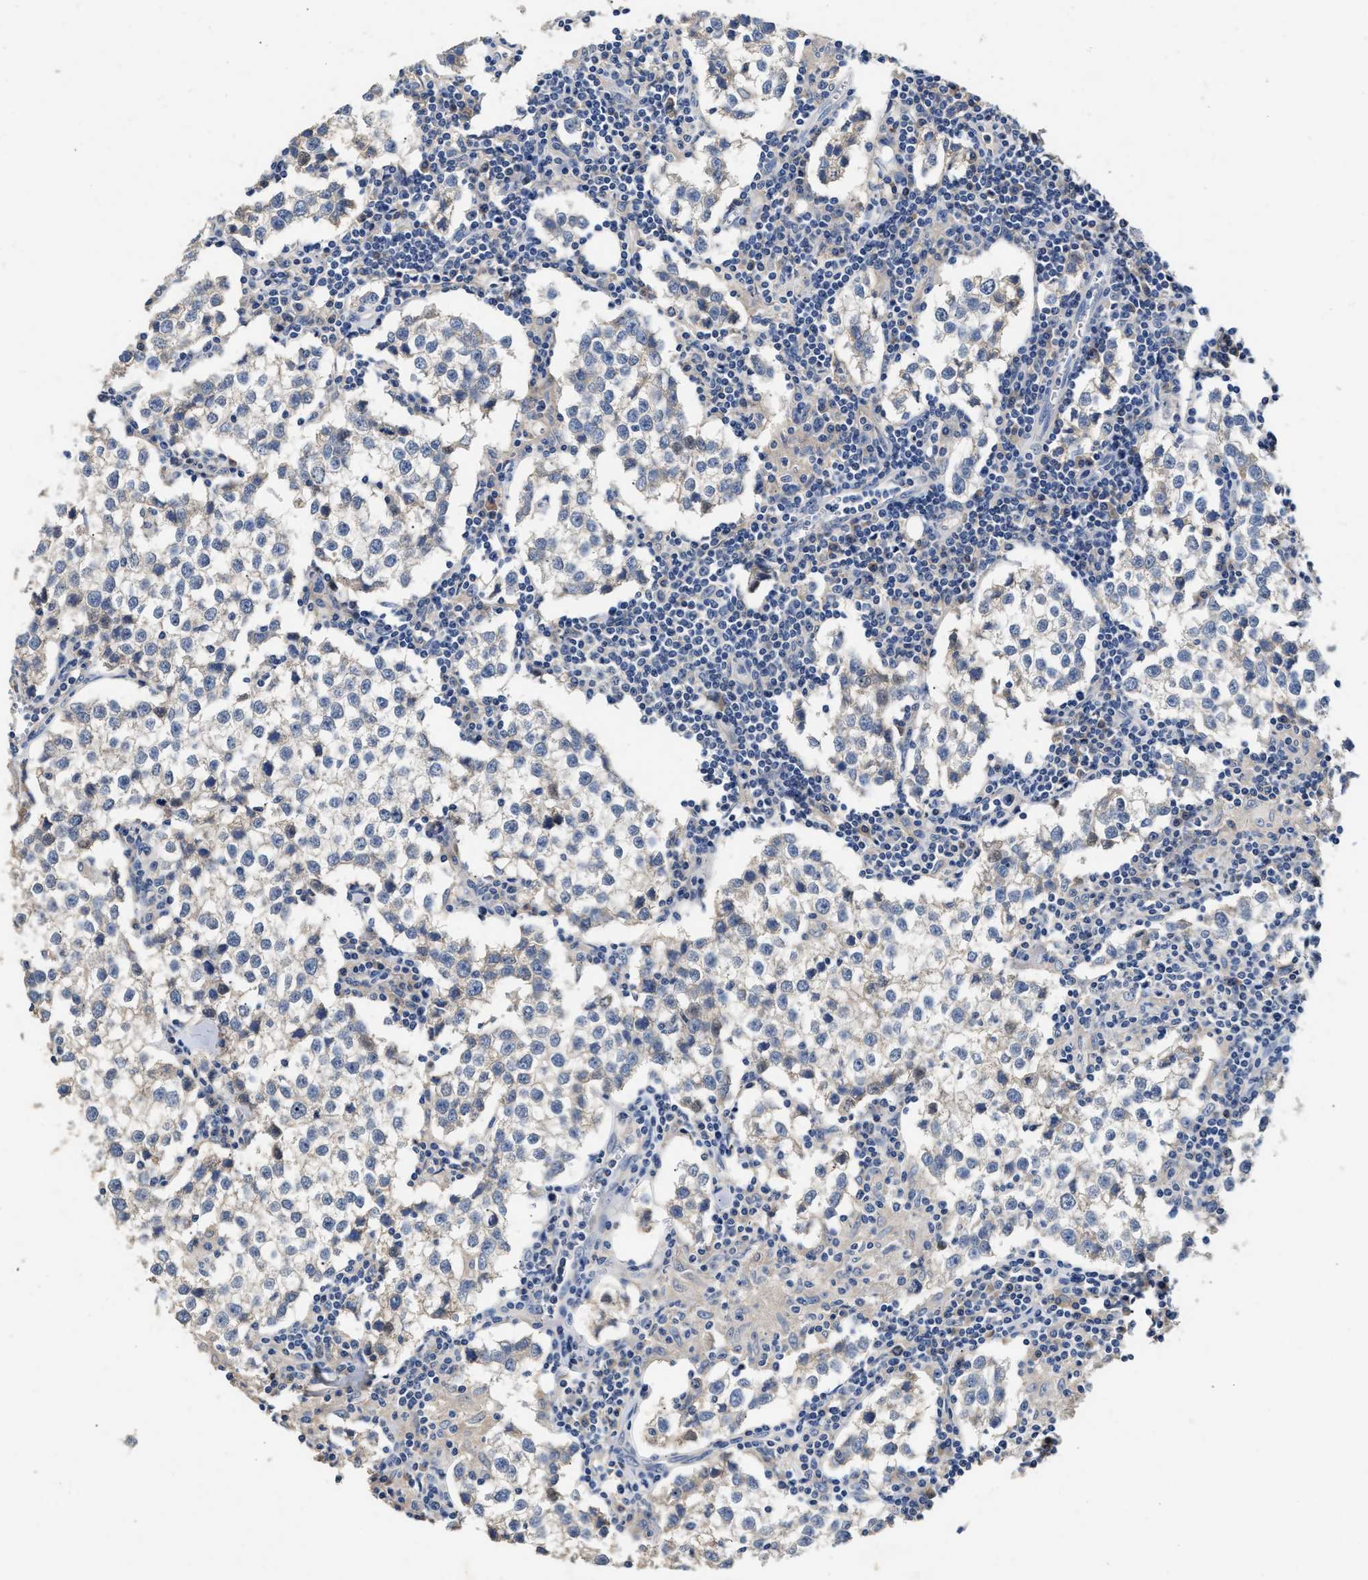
{"staining": {"intensity": "negative", "quantity": "none", "location": "none"}, "tissue": "testis cancer", "cell_type": "Tumor cells", "image_type": "cancer", "snomed": [{"axis": "morphology", "description": "Seminoma, NOS"}, {"axis": "morphology", "description": "Carcinoma, Embryonal, NOS"}, {"axis": "topography", "description": "Testis"}], "caption": "The micrograph exhibits no staining of tumor cells in seminoma (testis). Nuclei are stained in blue.", "gene": "SLCO2B1", "patient": {"sex": "male", "age": 36}}